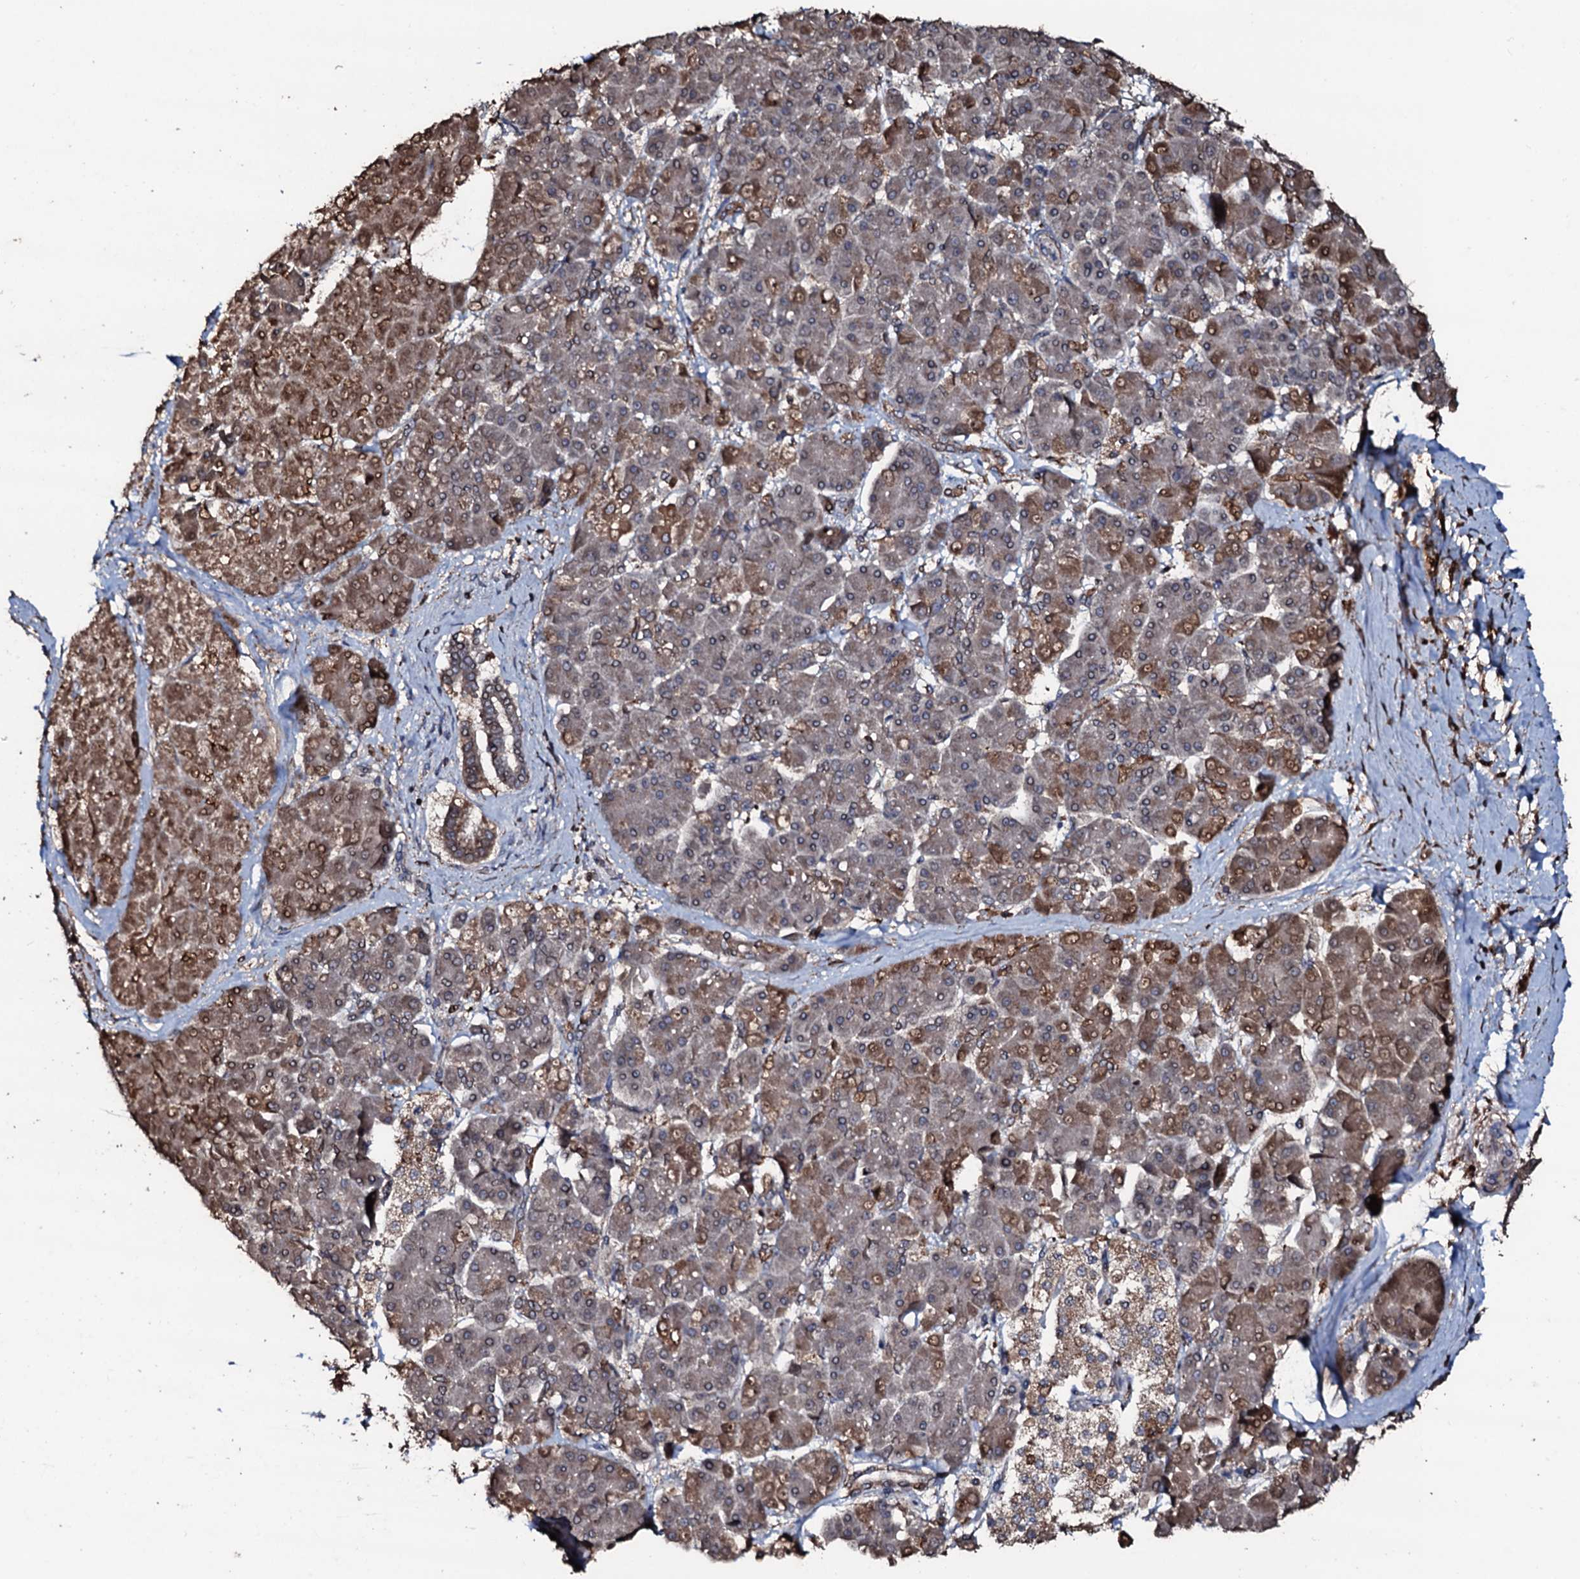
{"staining": {"intensity": "moderate", "quantity": "25%-75%", "location": "cytoplasmic/membranous"}, "tissue": "pancreatic cancer", "cell_type": "Tumor cells", "image_type": "cancer", "snomed": [{"axis": "morphology", "description": "Normal tissue, NOS"}, {"axis": "morphology", "description": "Adenocarcinoma, NOS"}, {"axis": "topography", "description": "Pancreas"}], "caption": "A histopathology image of pancreatic adenocarcinoma stained for a protein demonstrates moderate cytoplasmic/membranous brown staining in tumor cells. (DAB IHC, brown staining for protein, blue staining for nuclei).", "gene": "SDHAF2", "patient": {"sex": "female", "age": 68}}